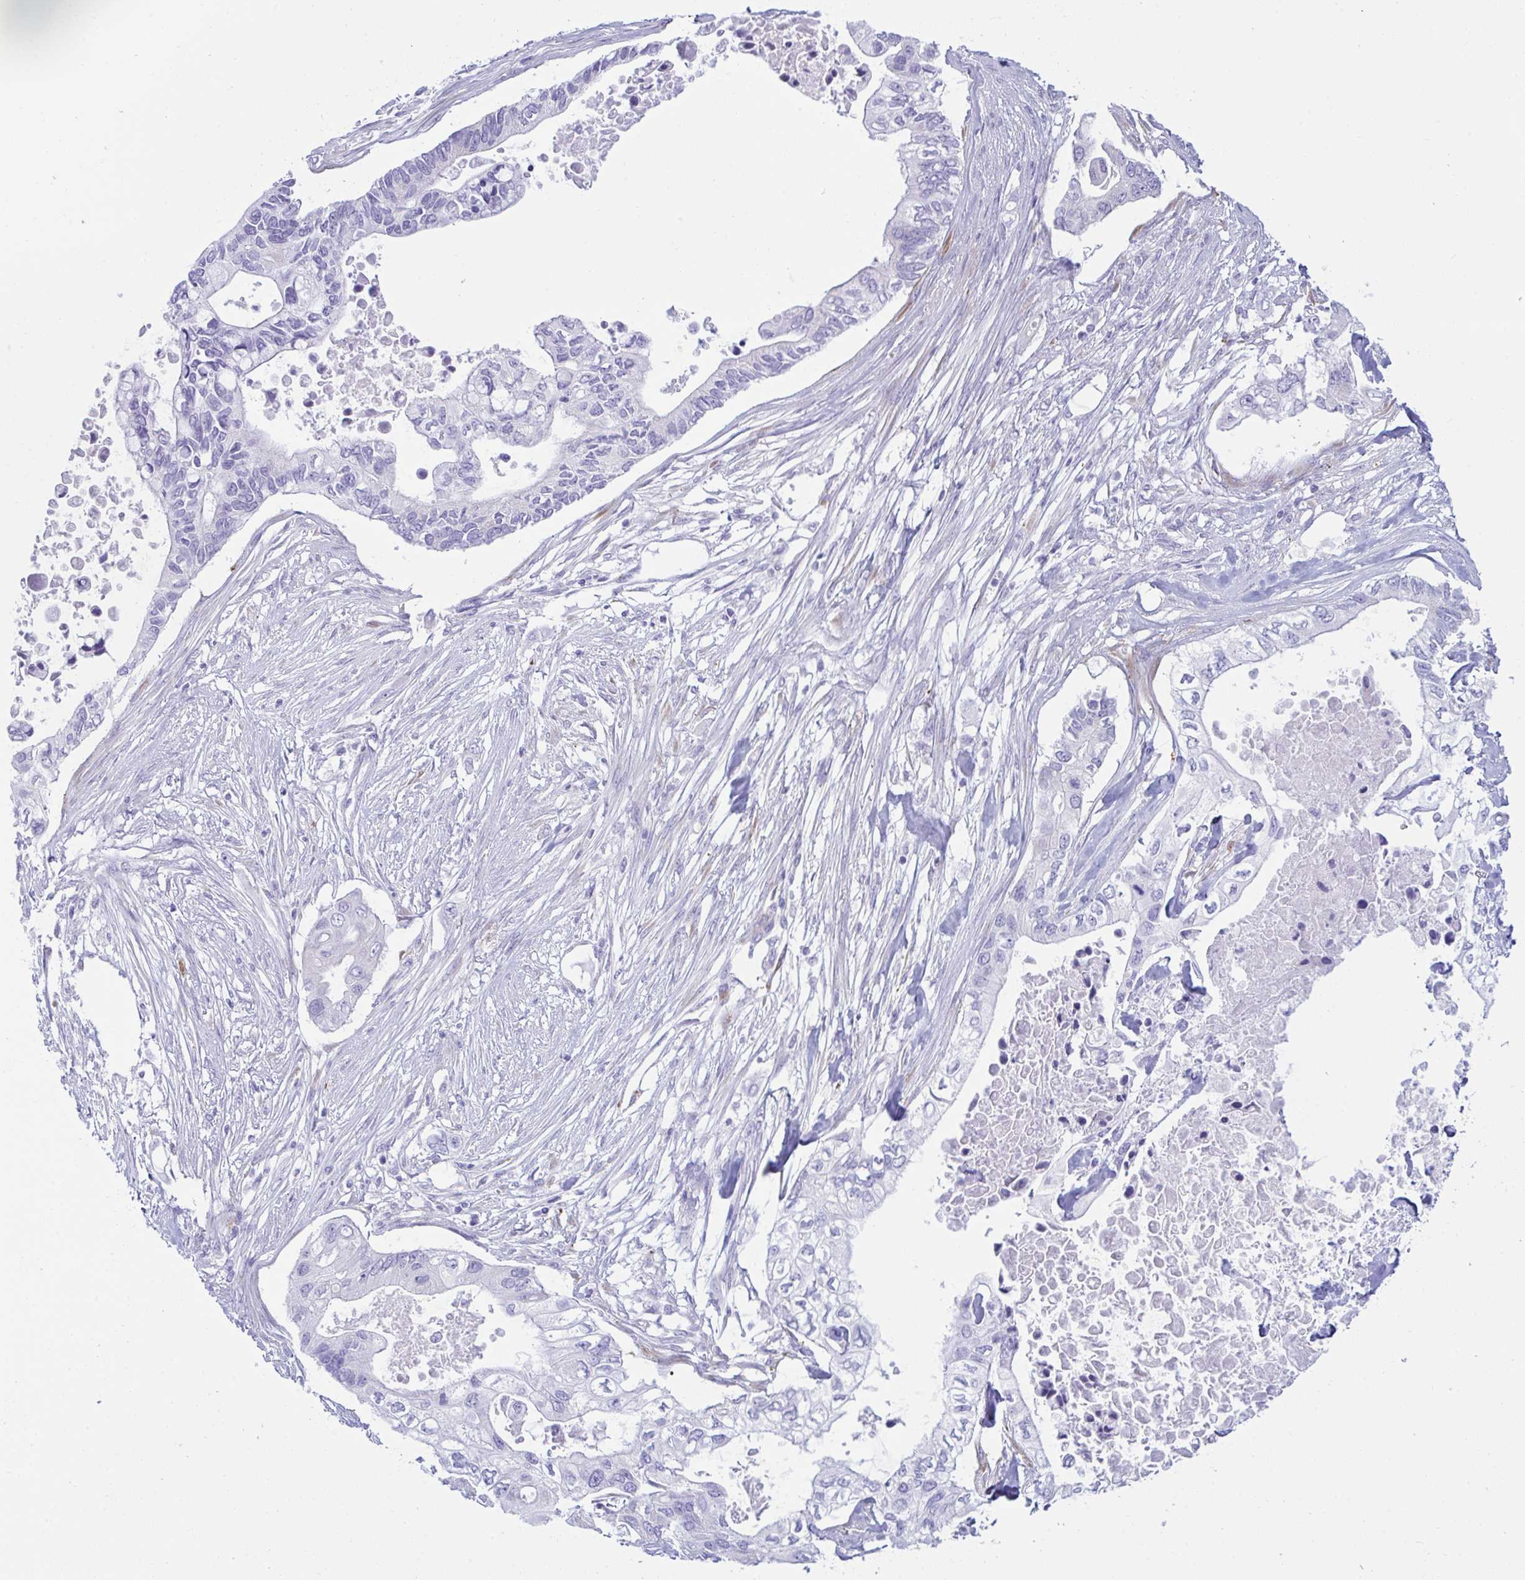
{"staining": {"intensity": "negative", "quantity": "none", "location": "none"}, "tissue": "pancreatic cancer", "cell_type": "Tumor cells", "image_type": "cancer", "snomed": [{"axis": "morphology", "description": "Adenocarcinoma, NOS"}, {"axis": "topography", "description": "Pancreas"}], "caption": "Pancreatic adenocarcinoma was stained to show a protein in brown. There is no significant positivity in tumor cells.", "gene": "BBS1", "patient": {"sex": "female", "age": 63}}